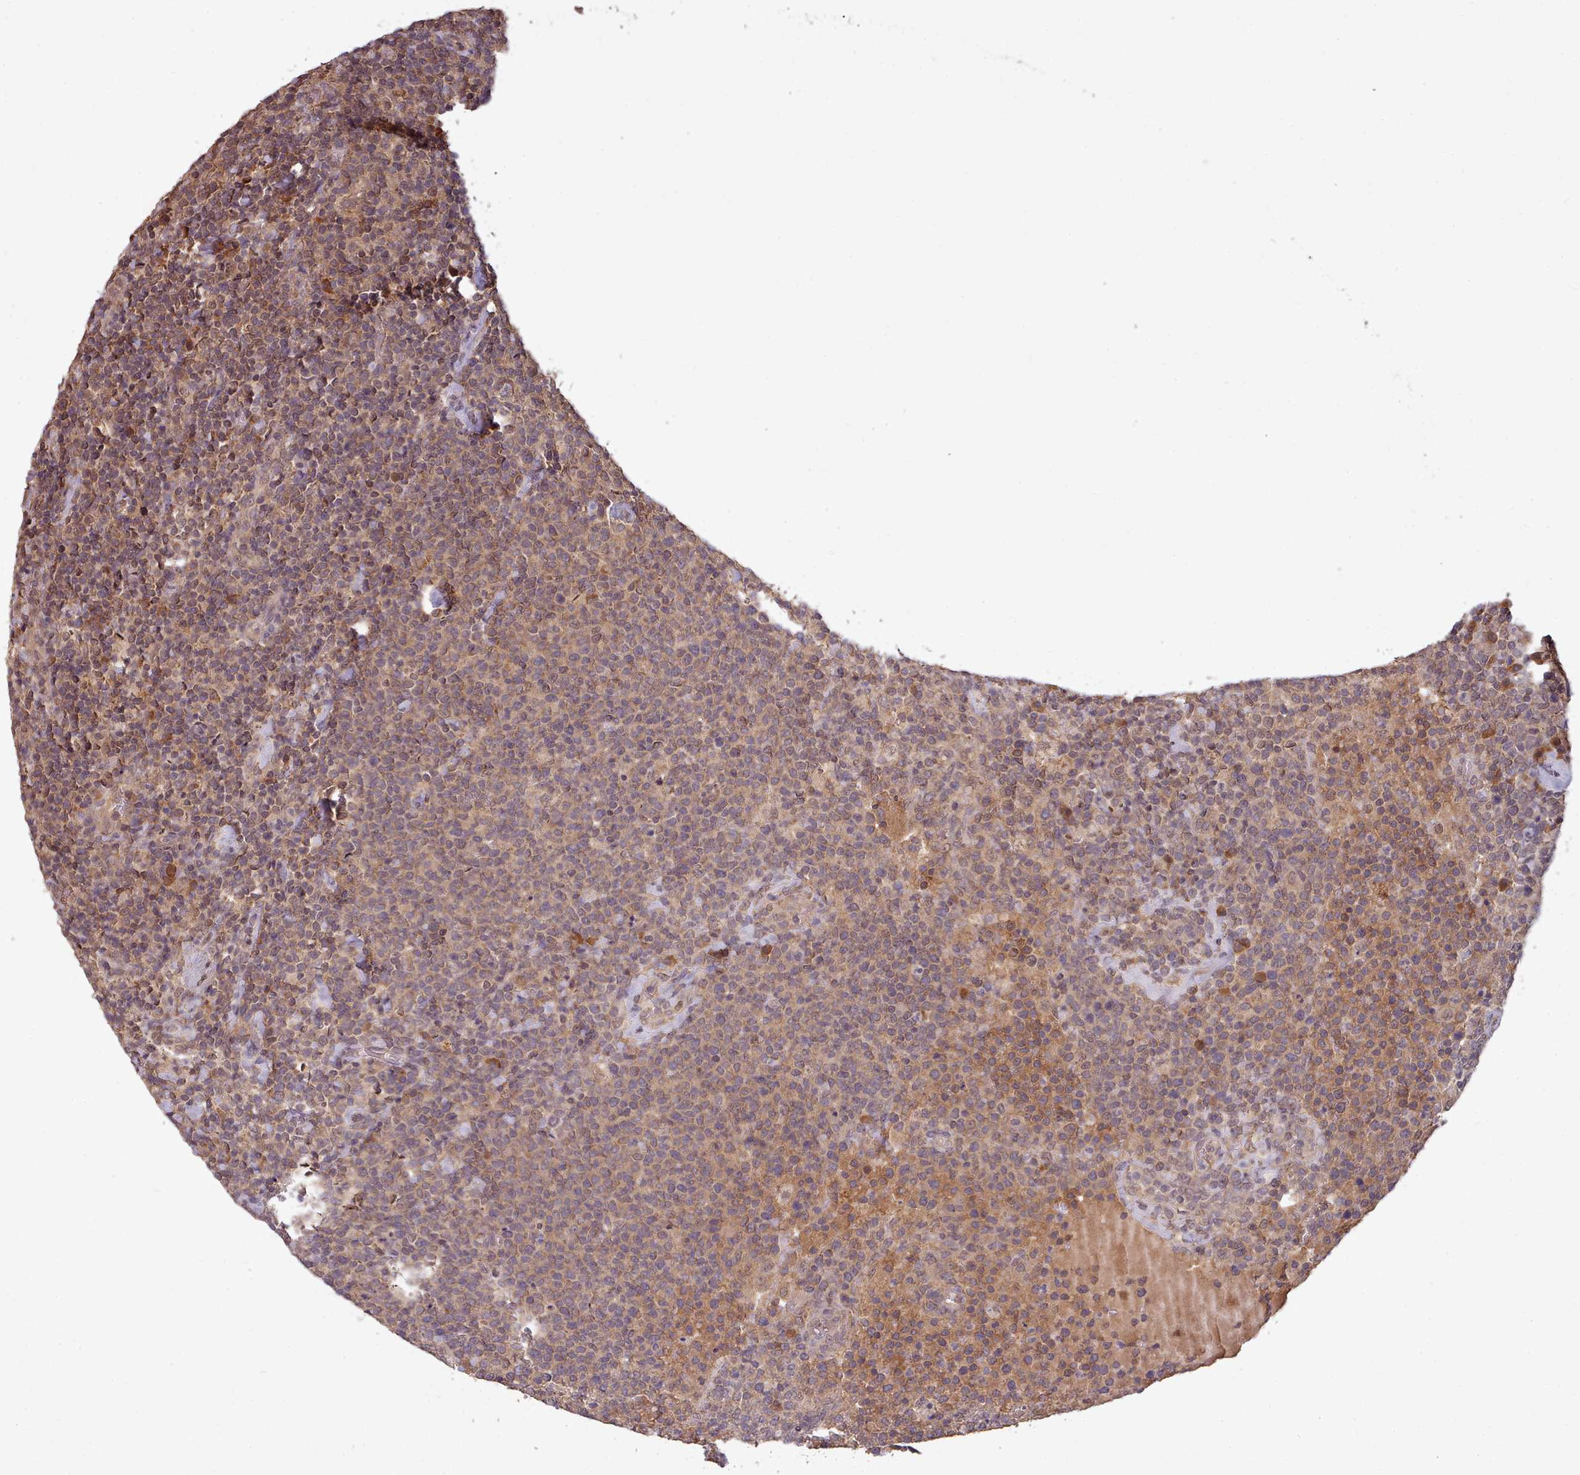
{"staining": {"intensity": "weak", "quantity": ">75%", "location": "cytoplasmic/membranous"}, "tissue": "lymphoma", "cell_type": "Tumor cells", "image_type": "cancer", "snomed": [{"axis": "morphology", "description": "Malignant lymphoma, non-Hodgkin's type, High grade"}, {"axis": "topography", "description": "Lymph node"}], "caption": "Malignant lymphoma, non-Hodgkin's type (high-grade) tissue exhibits weak cytoplasmic/membranous positivity in about >75% of tumor cells (brown staining indicates protein expression, while blue staining denotes nuclei).", "gene": "PIP4P1", "patient": {"sex": "male", "age": 61}}